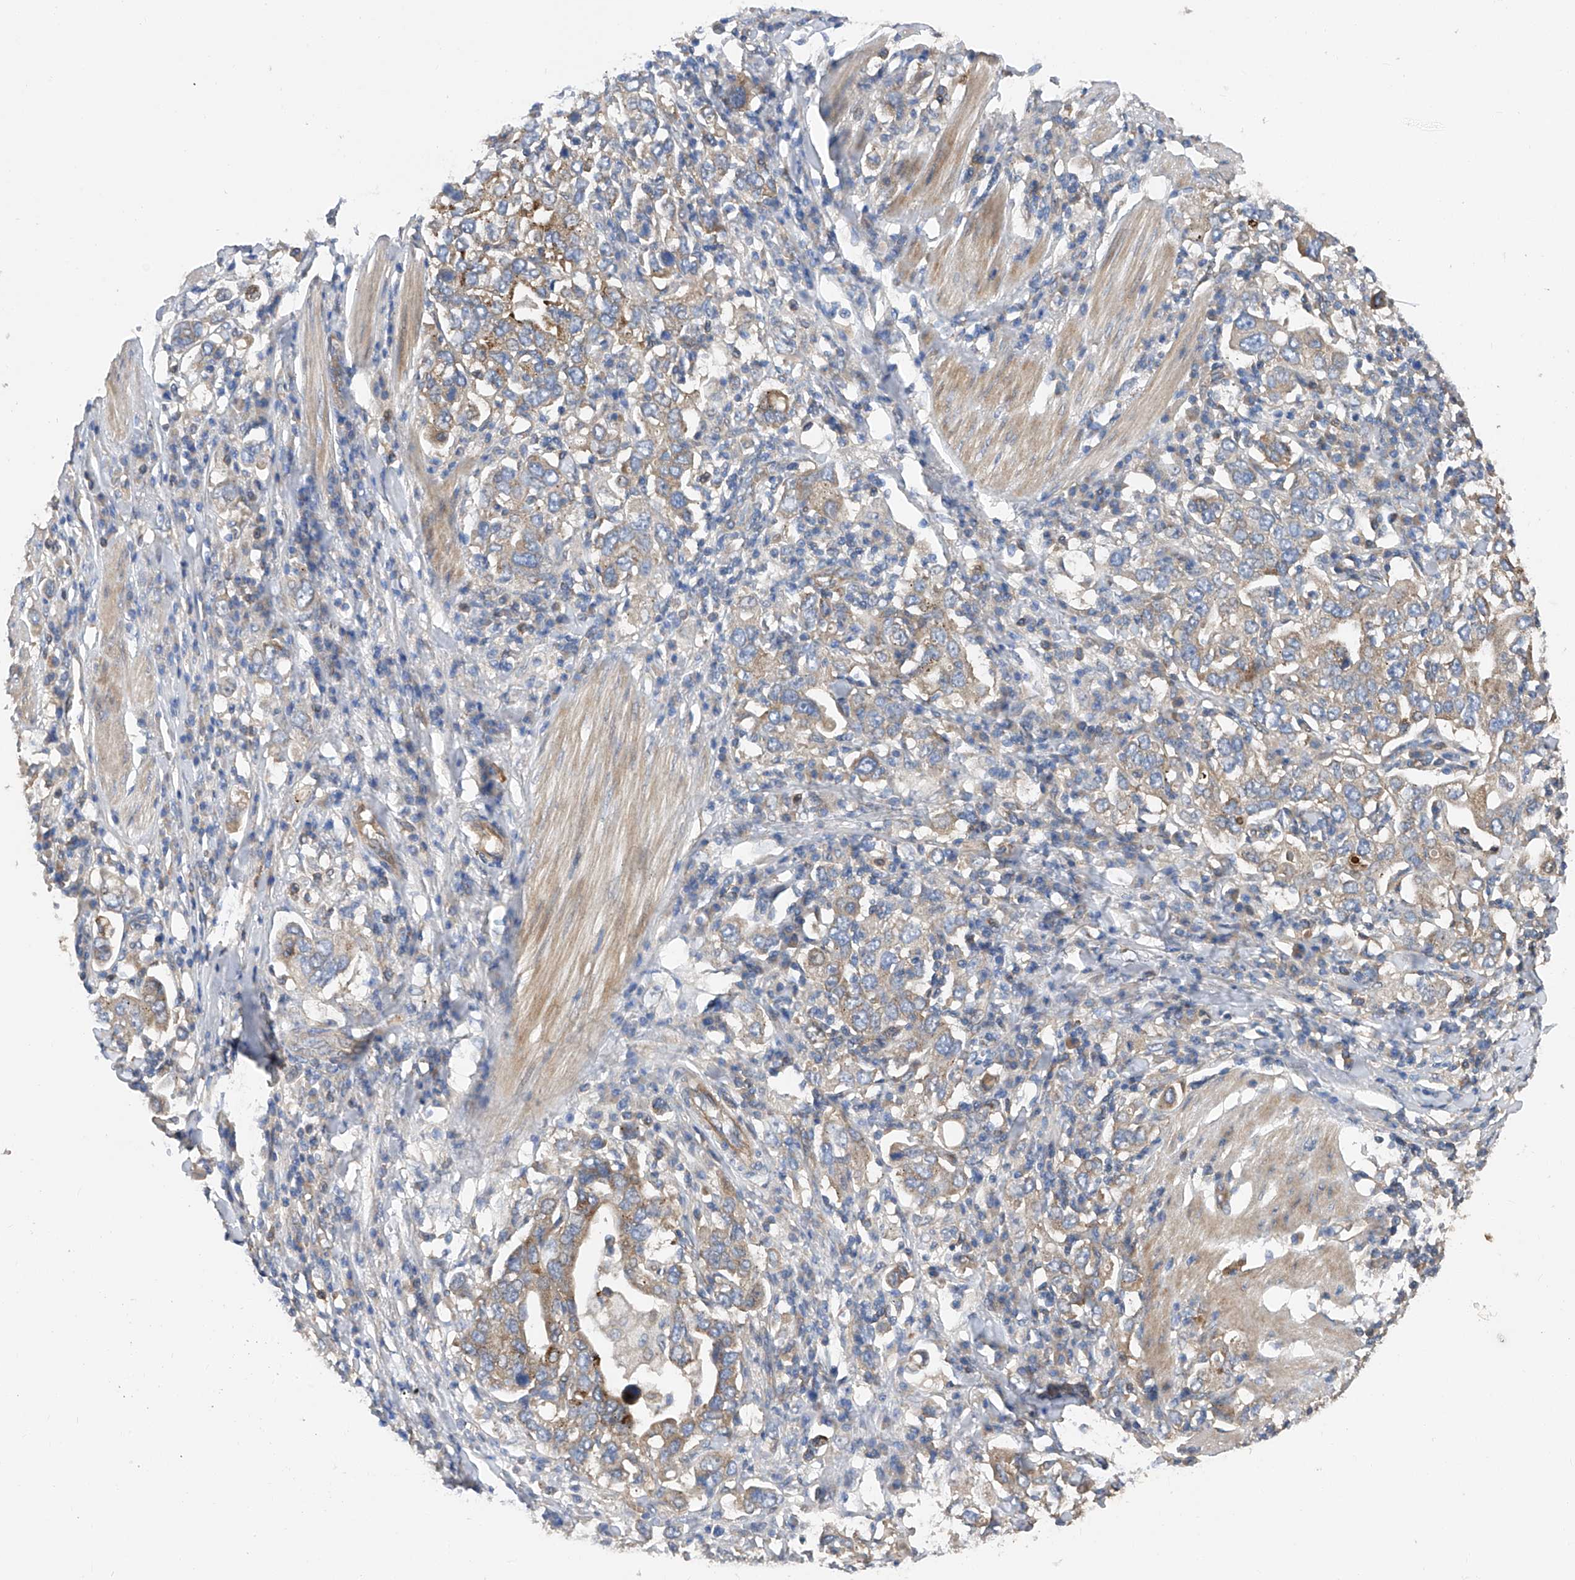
{"staining": {"intensity": "moderate", "quantity": "25%-75%", "location": "cytoplasmic/membranous"}, "tissue": "stomach cancer", "cell_type": "Tumor cells", "image_type": "cancer", "snomed": [{"axis": "morphology", "description": "Adenocarcinoma, NOS"}, {"axis": "topography", "description": "Stomach, upper"}], "caption": "A high-resolution photomicrograph shows IHC staining of stomach cancer (adenocarcinoma), which displays moderate cytoplasmic/membranous staining in approximately 25%-75% of tumor cells. The protein is stained brown, and the nuclei are stained in blue (DAB (3,3'-diaminobenzidine) IHC with brightfield microscopy, high magnification).", "gene": "PTK2", "patient": {"sex": "male", "age": 62}}